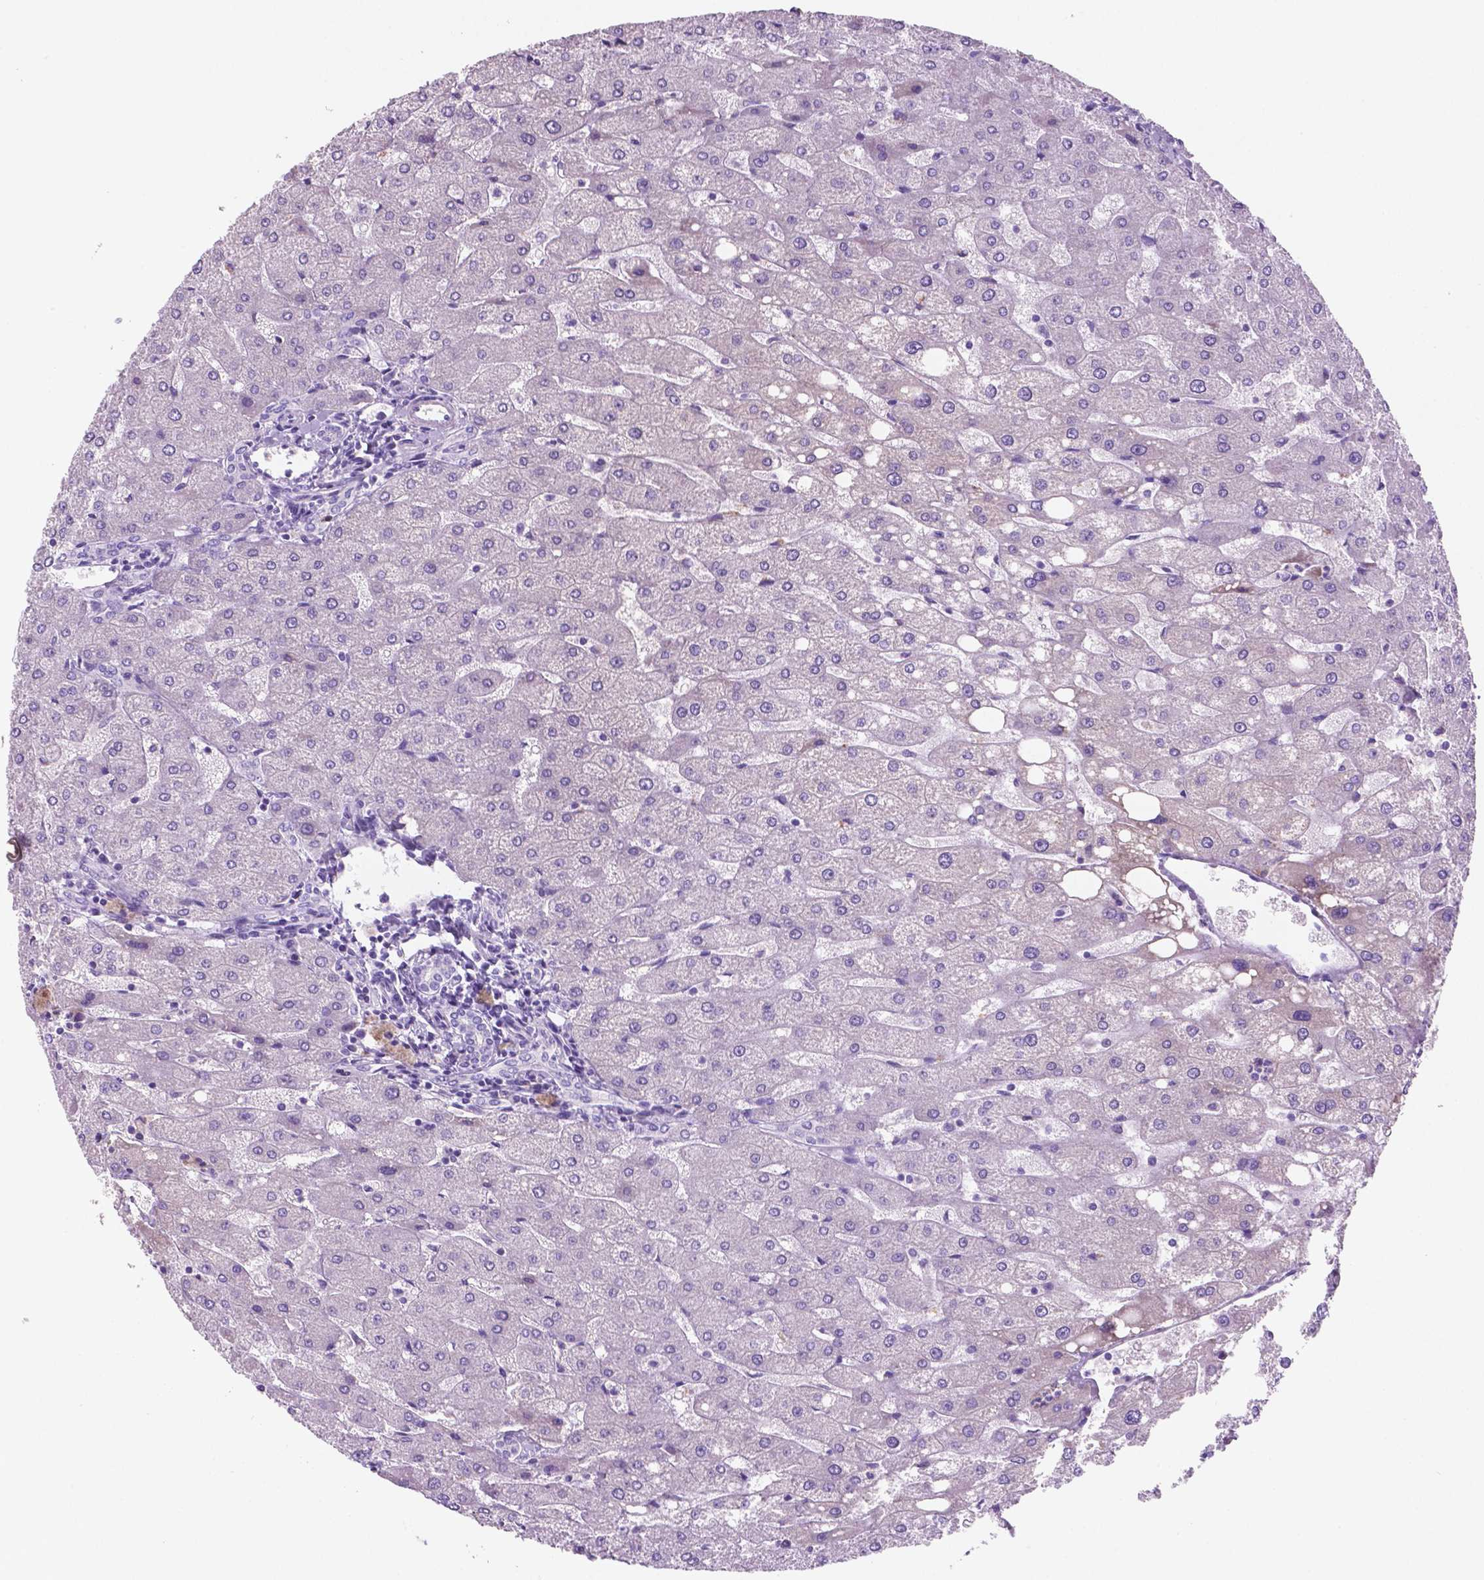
{"staining": {"intensity": "negative", "quantity": "none", "location": "none"}, "tissue": "liver", "cell_type": "Cholangiocytes", "image_type": "normal", "snomed": [{"axis": "morphology", "description": "Normal tissue, NOS"}, {"axis": "topography", "description": "Liver"}], "caption": "A high-resolution micrograph shows IHC staining of normal liver, which demonstrates no significant expression in cholangiocytes.", "gene": "POU4F1", "patient": {"sex": "male", "age": 67}}